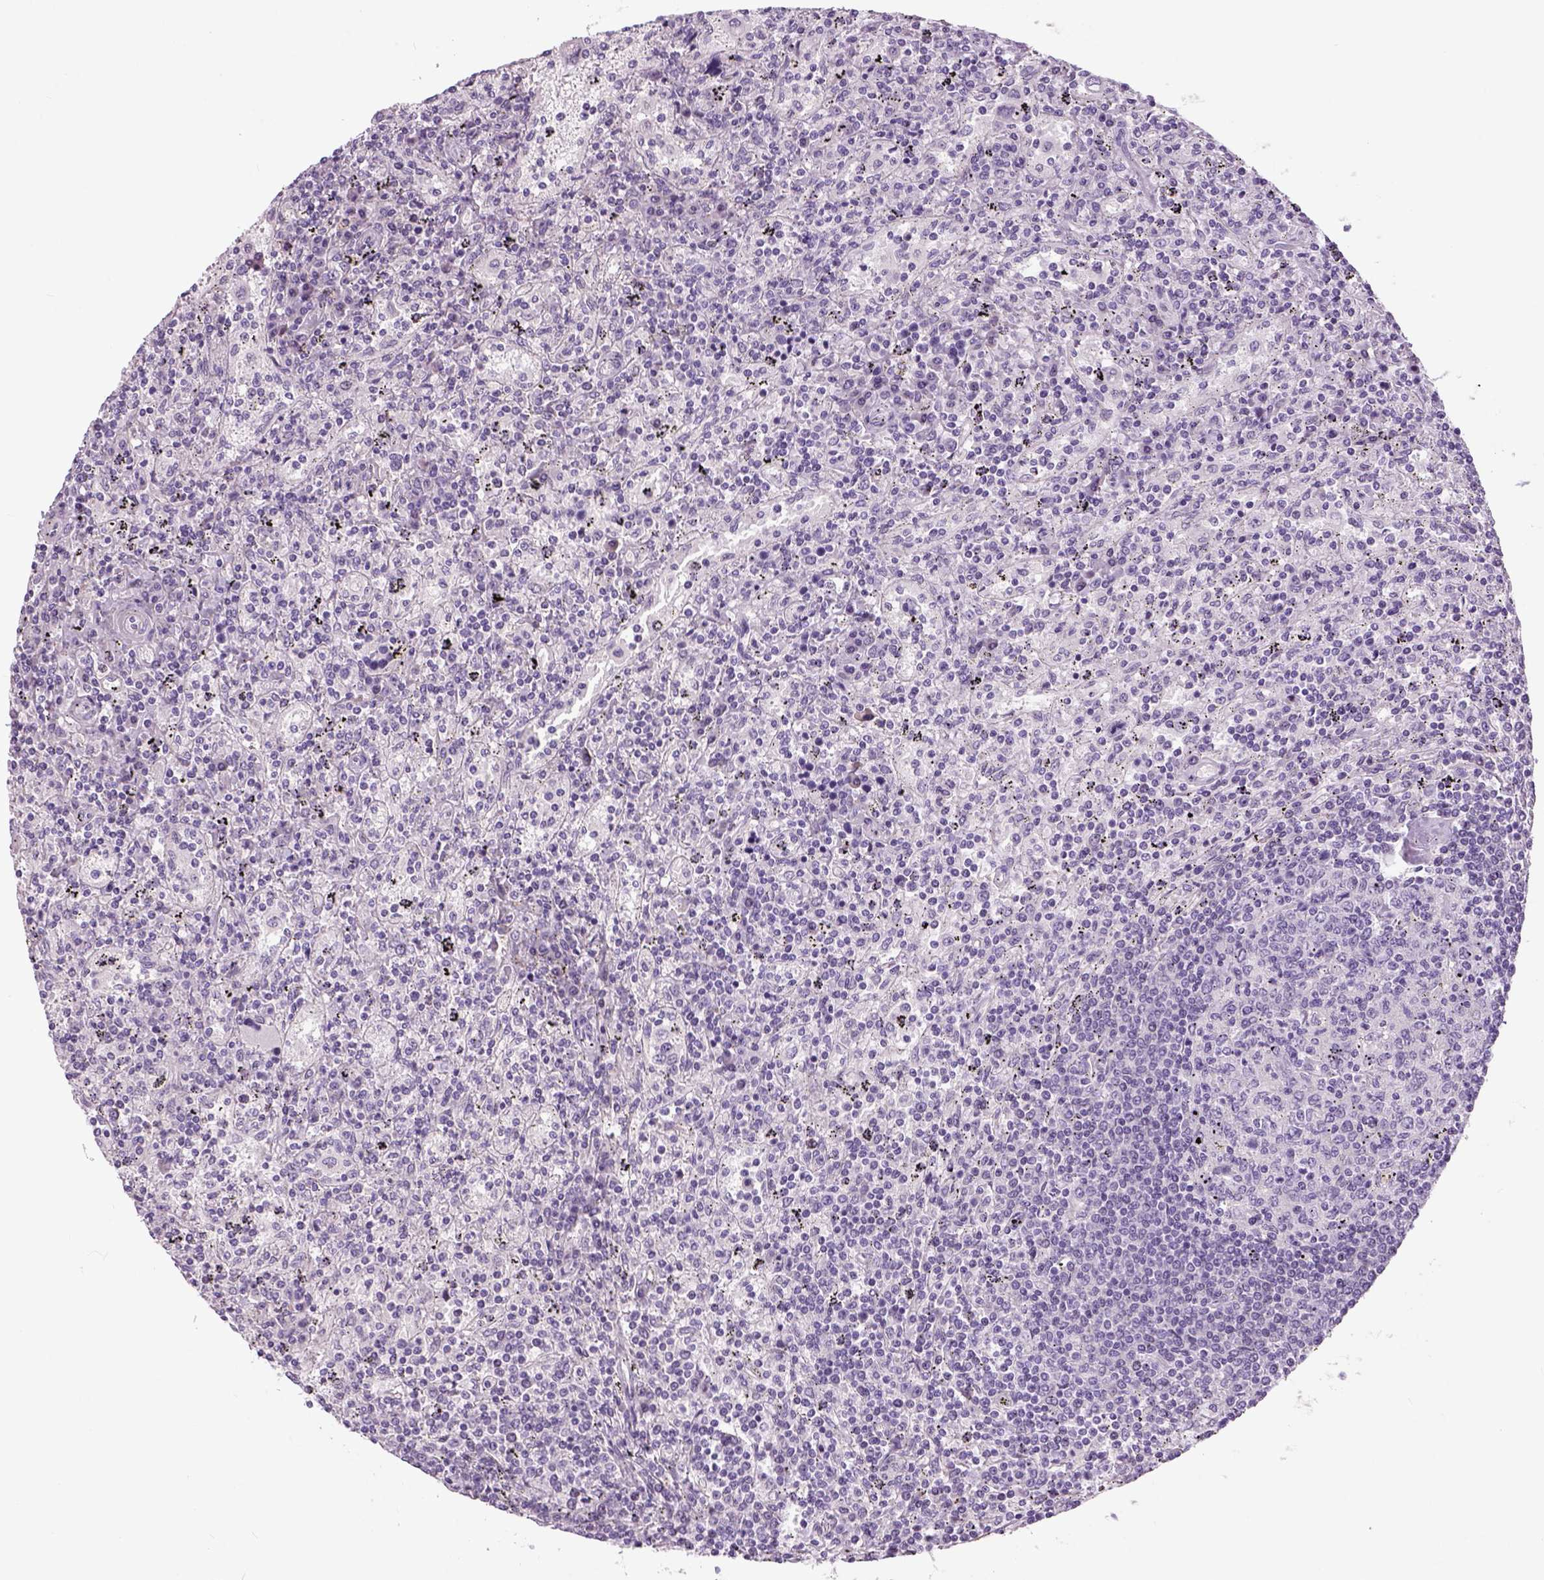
{"staining": {"intensity": "negative", "quantity": "none", "location": "none"}, "tissue": "lymphoma", "cell_type": "Tumor cells", "image_type": "cancer", "snomed": [{"axis": "morphology", "description": "Malignant lymphoma, non-Hodgkin's type, Low grade"}, {"axis": "topography", "description": "Spleen"}], "caption": "This is an immunohistochemistry histopathology image of human malignant lymphoma, non-Hodgkin's type (low-grade). There is no positivity in tumor cells.", "gene": "NECAB1", "patient": {"sex": "male", "age": 62}}